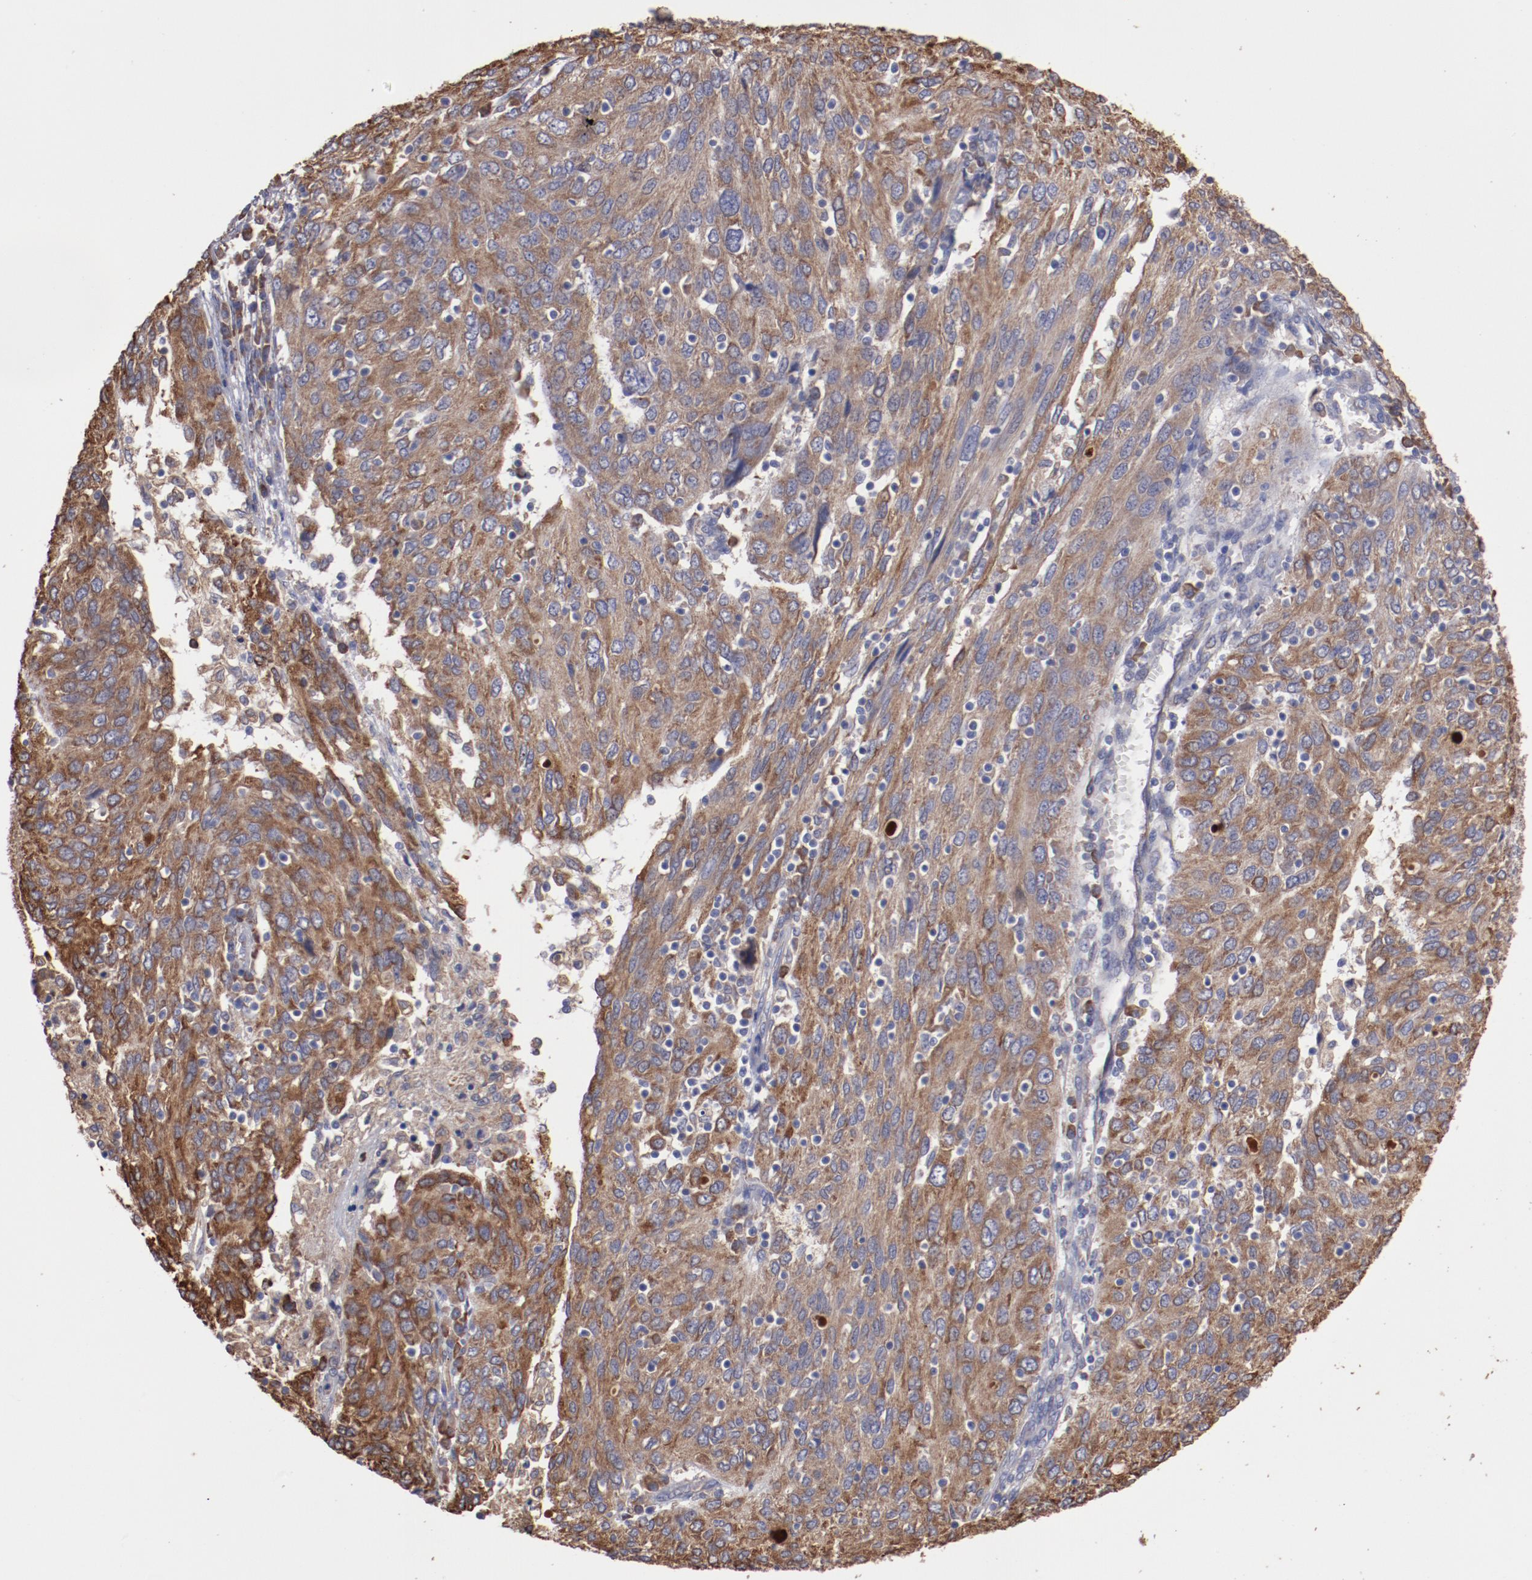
{"staining": {"intensity": "moderate", "quantity": ">75%", "location": "cytoplasmic/membranous"}, "tissue": "ovarian cancer", "cell_type": "Tumor cells", "image_type": "cancer", "snomed": [{"axis": "morphology", "description": "Carcinoma, endometroid"}, {"axis": "topography", "description": "Ovary"}], "caption": "A brown stain labels moderate cytoplasmic/membranous staining of a protein in ovarian cancer (endometroid carcinoma) tumor cells.", "gene": "NFKBIE", "patient": {"sex": "female", "age": 50}}